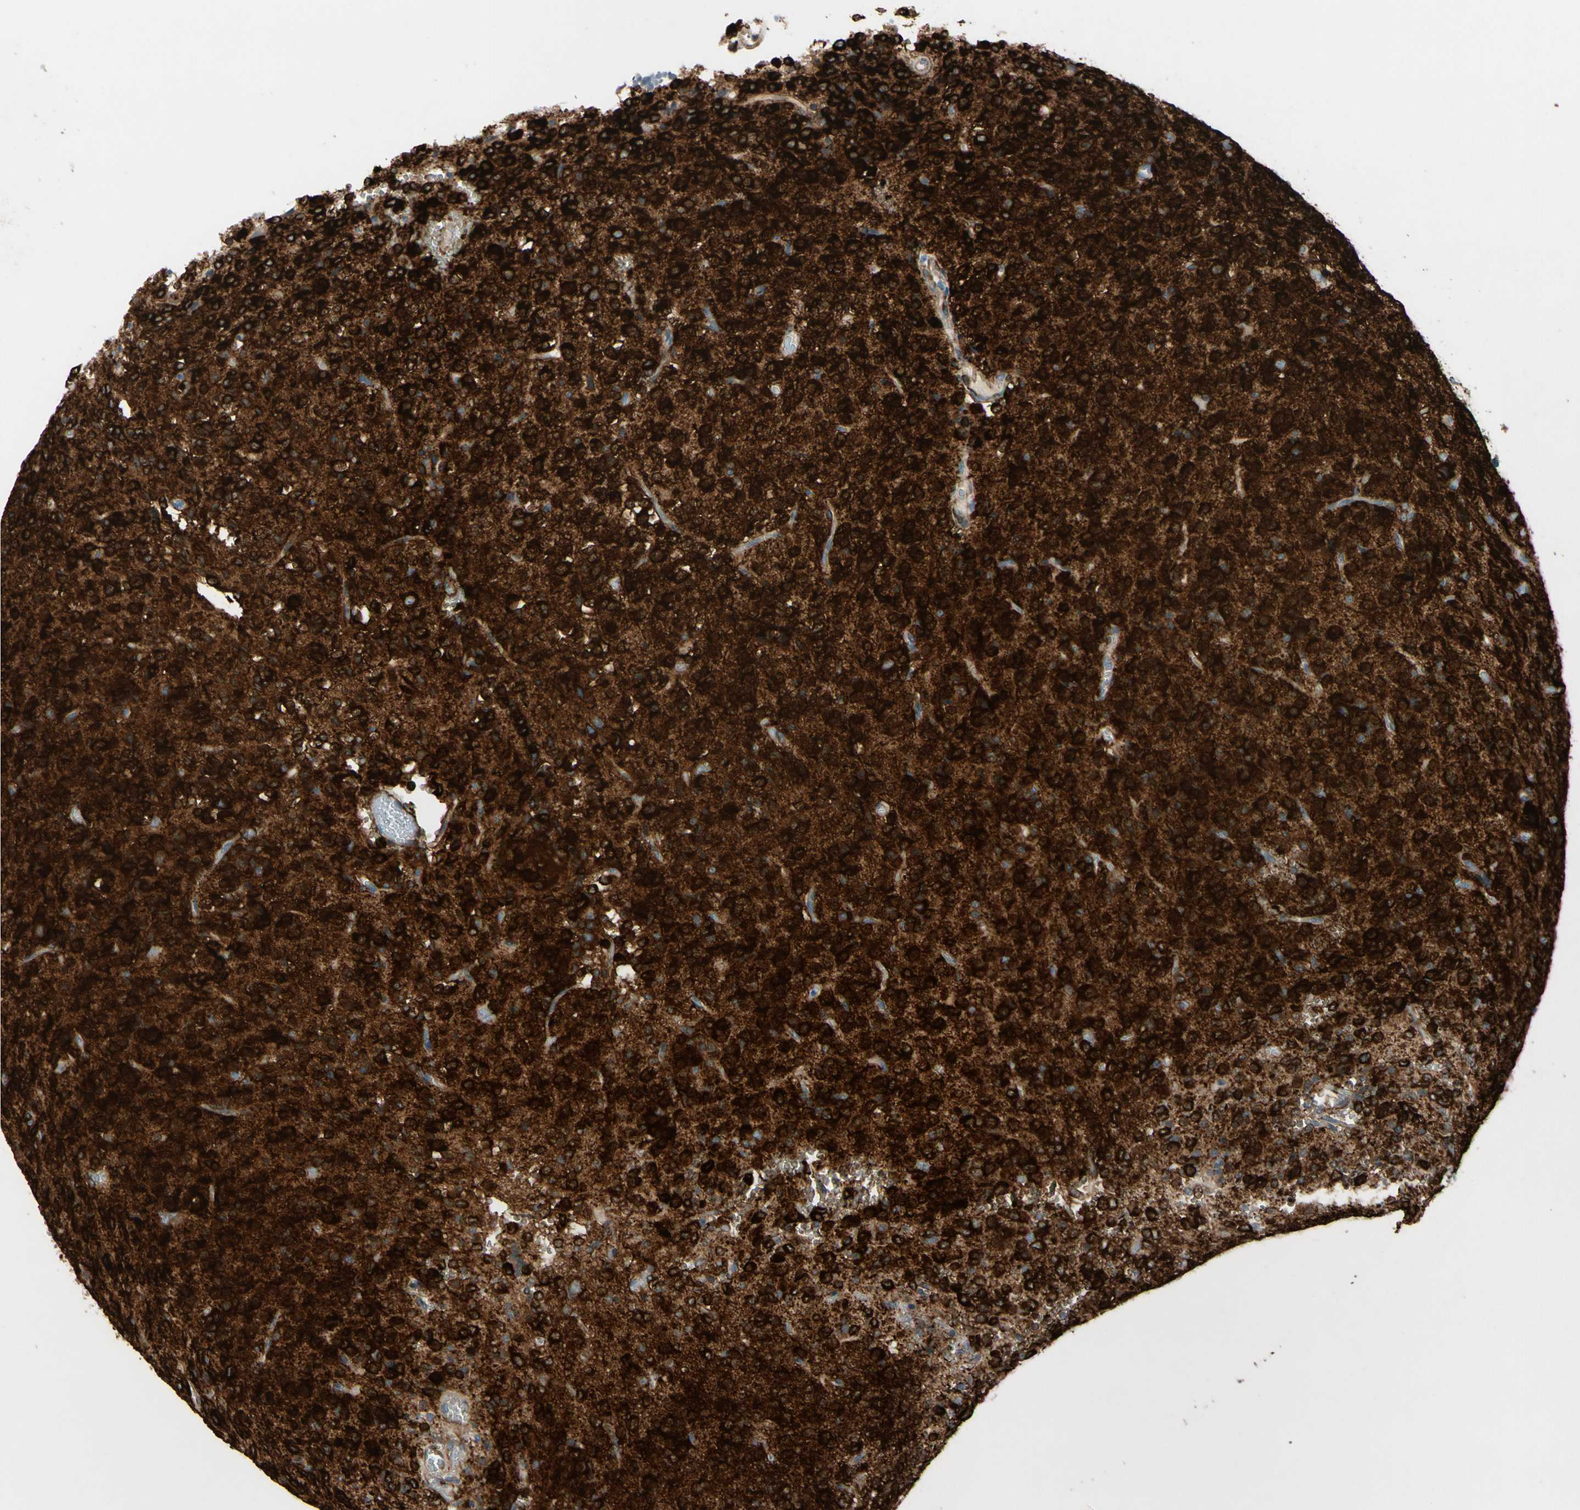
{"staining": {"intensity": "strong", "quantity": ">75%", "location": "cytoplasmic/membranous"}, "tissue": "glioma", "cell_type": "Tumor cells", "image_type": "cancer", "snomed": [{"axis": "morphology", "description": "Glioma, malignant, Low grade"}, {"axis": "topography", "description": "Brain"}], "caption": "Glioma stained for a protein (brown) exhibits strong cytoplasmic/membranous positive positivity in approximately >75% of tumor cells.", "gene": "MAP2", "patient": {"sex": "male", "age": 38}}